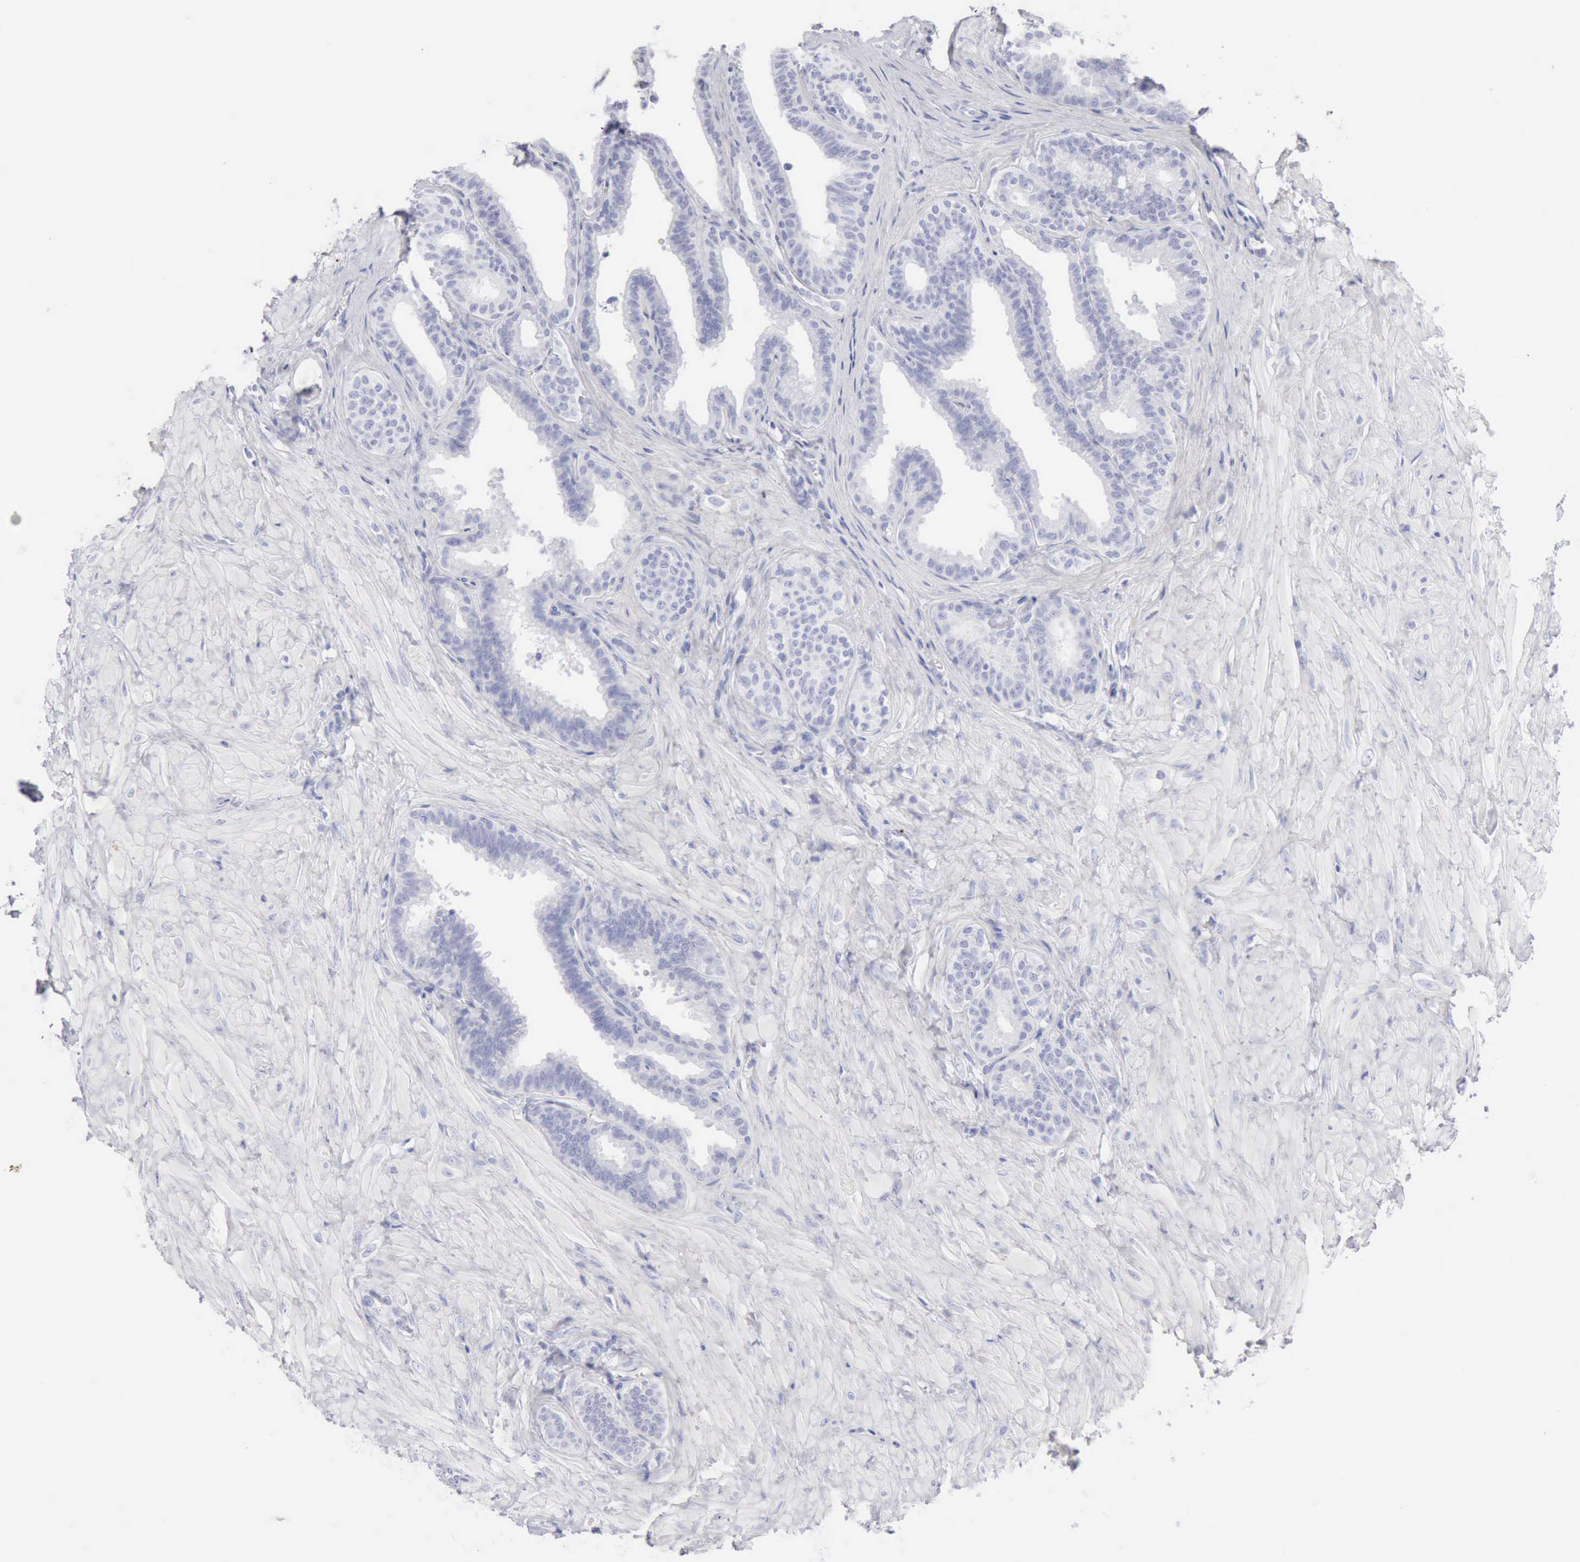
{"staining": {"intensity": "negative", "quantity": "none", "location": "none"}, "tissue": "seminal vesicle", "cell_type": "Glandular cells", "image_type": "normal", "snomed": [{"axis": "morphology", "description": "Normal tissue, NOS"}, {"axis": "topography", "description": "Seminal veicle"}], "caption": "This is an immunohistochemistry (IHC) micrograph of unremarkable seminal vesicle. There is no positivity in glandular cells.", "gene": "KRT10", "patient": {"sex": "male", "age": 26}}